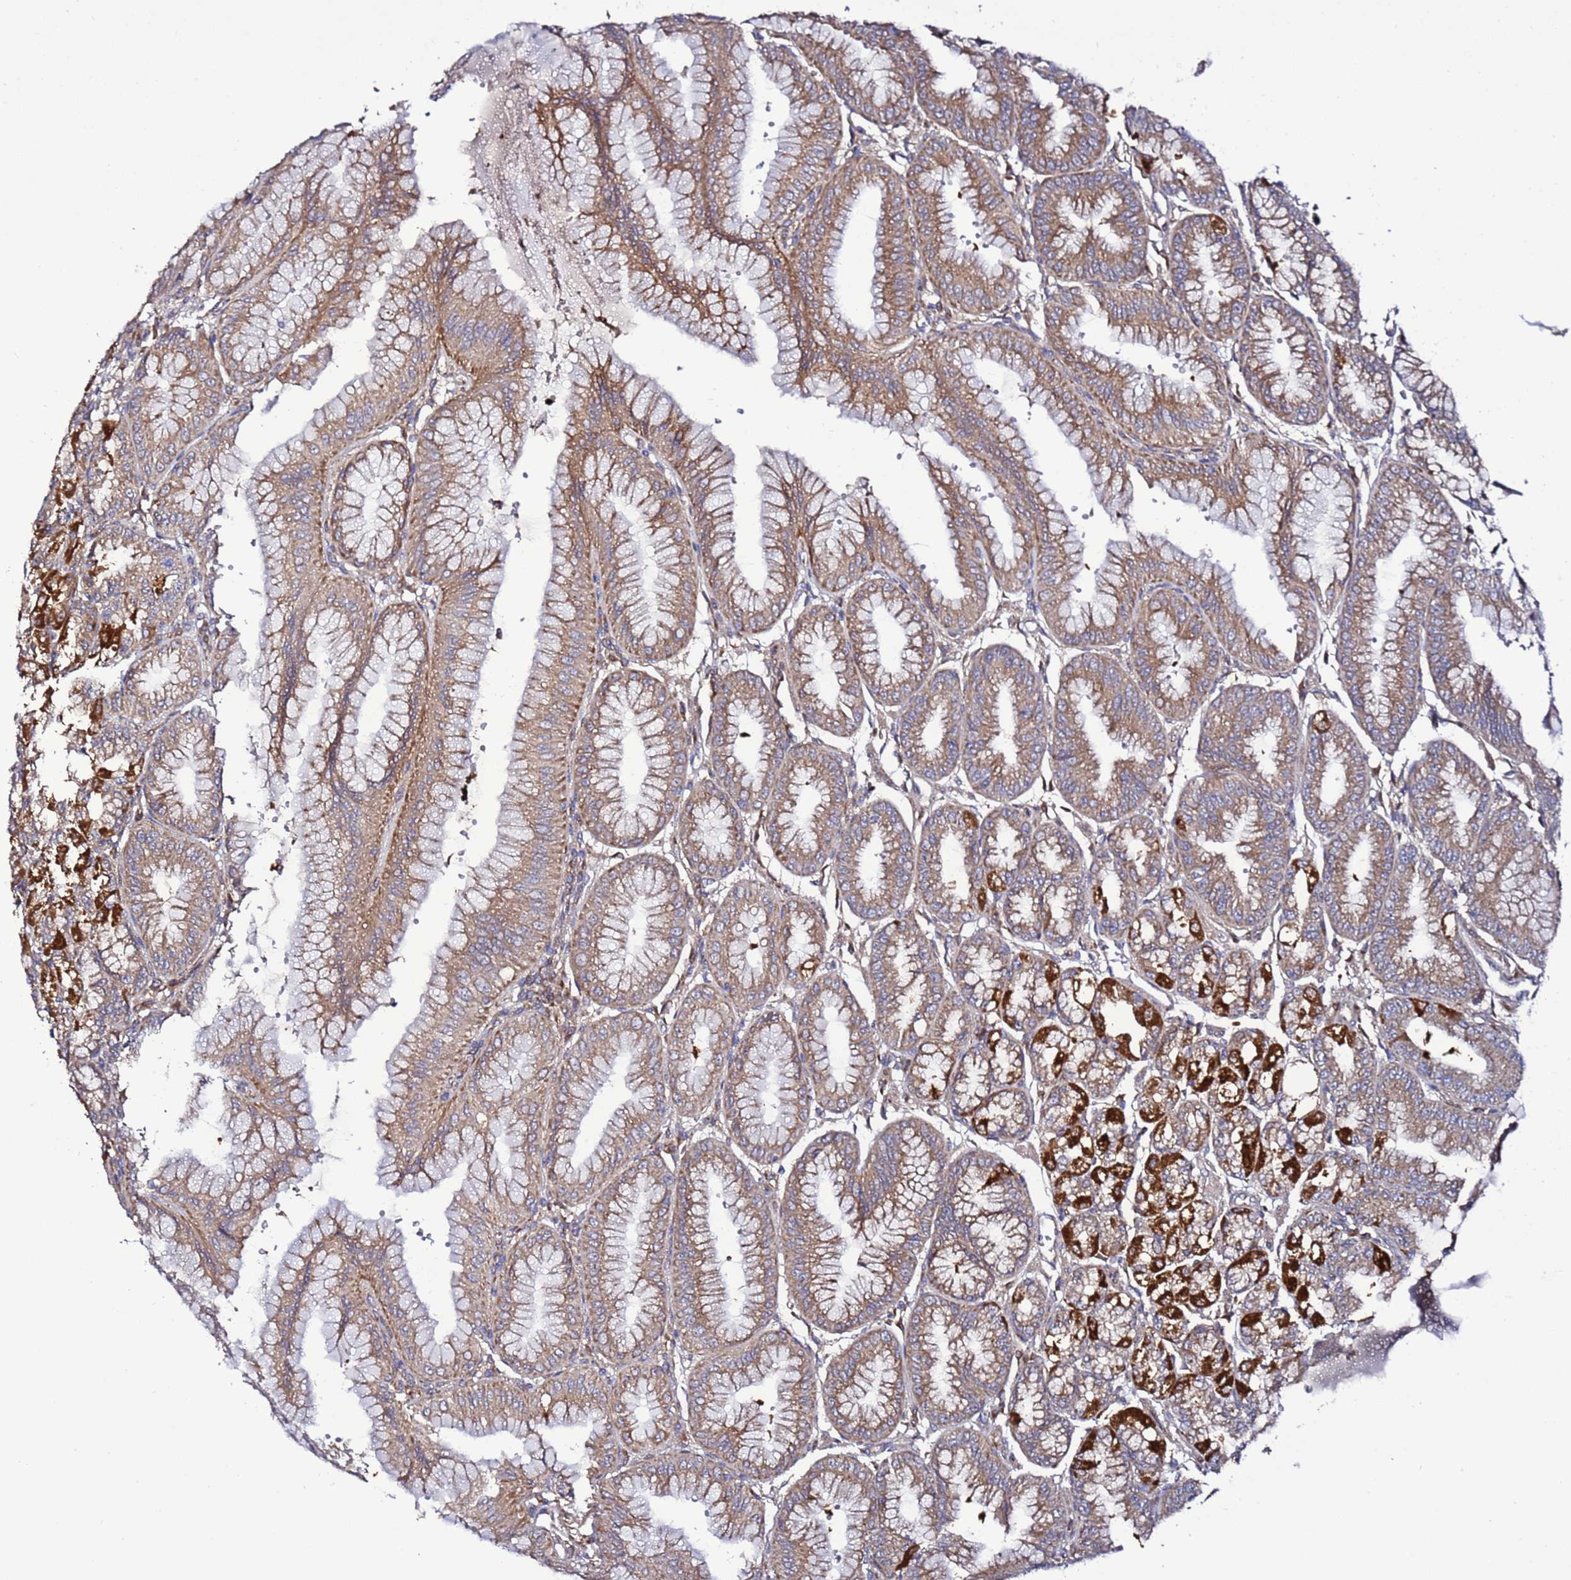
{"staining": {"intensity": "strong", "quantity": "<25%", "location": "cytoplasmic/membranous"}, "tissue": "stomach", "cell_type": "Glandular cells", "image_type": "normal", "snomed": [{"axis": "morphology", "description": "Normal tissue, NOS"}, {"axis": "topography", "description": "Stomach, lower"}], "caption": "Glandular cells reveal strong cytoplasmic/membranous positivity in about <25% of cells in unremarkable stomach. Using DAB (brown) and hematoxylin (blue) stains, captured at high magnification using brightfield microscopy.", "gene": "TMEM176B", "patient": {"sex": "male", "age": 71}}